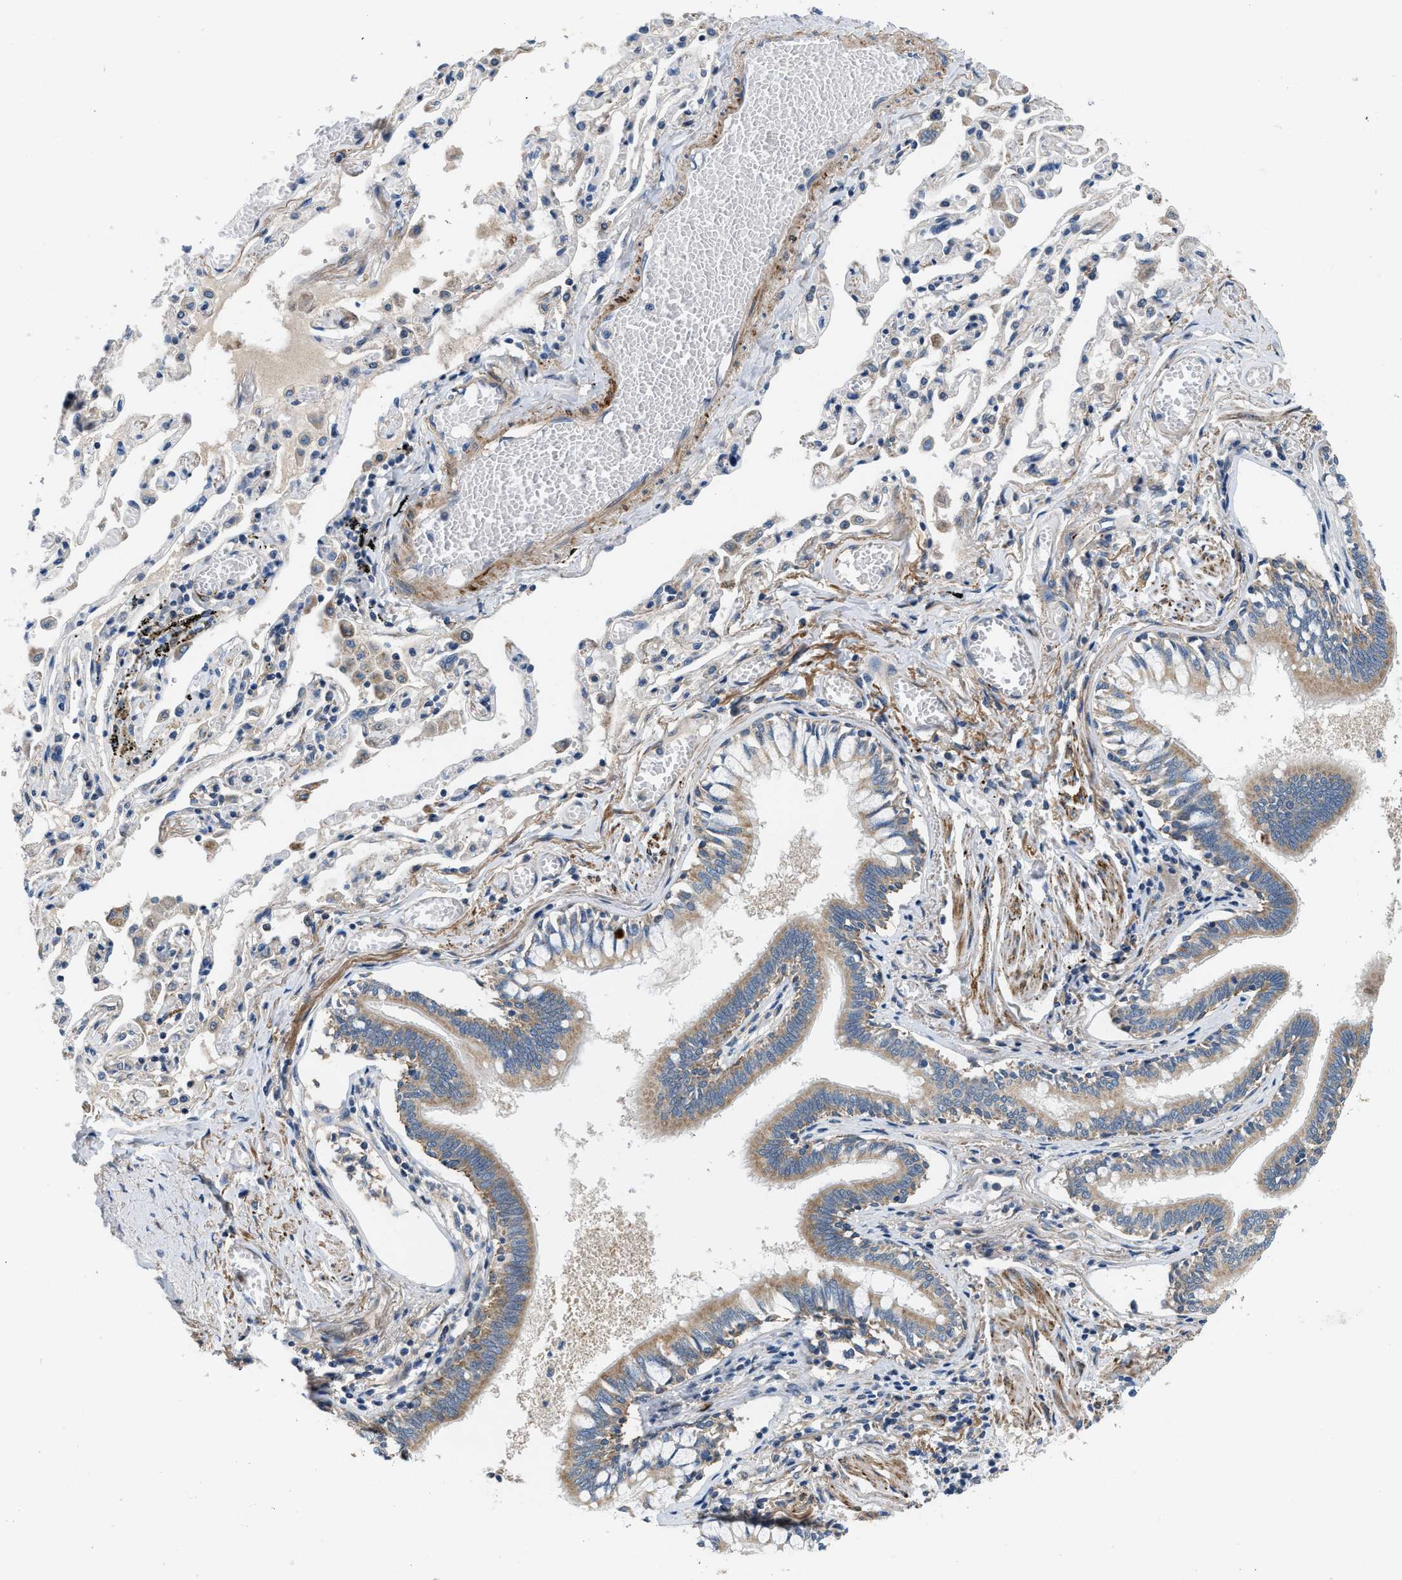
{"staining": {"intensity": "moderate", "quantity": ">75%", "location": "cytoplasmic/membranous"}, "tissue": "bronchus", "cell_type": "Respiratory epithelial cells", "image_type": "normal", "snomed": [{"axis": "morphology", "description": "Normal tissue, NOS"}, {"axis": "morphology", "description": "Inflammation, NOS"}, {"axis": "topography", "description": "Cartilage tissue"}, {"axis": "topography", "description": "Lung"}], "caption": "Immunohistochemical staining of unremarkable human bronchus reveals moderate cytoplasmic/membranous protein positivity in about >75% of respiratory epithelial cells.", "gene": "ZNF599", "patient": {"sex": "male", "age": 71}}